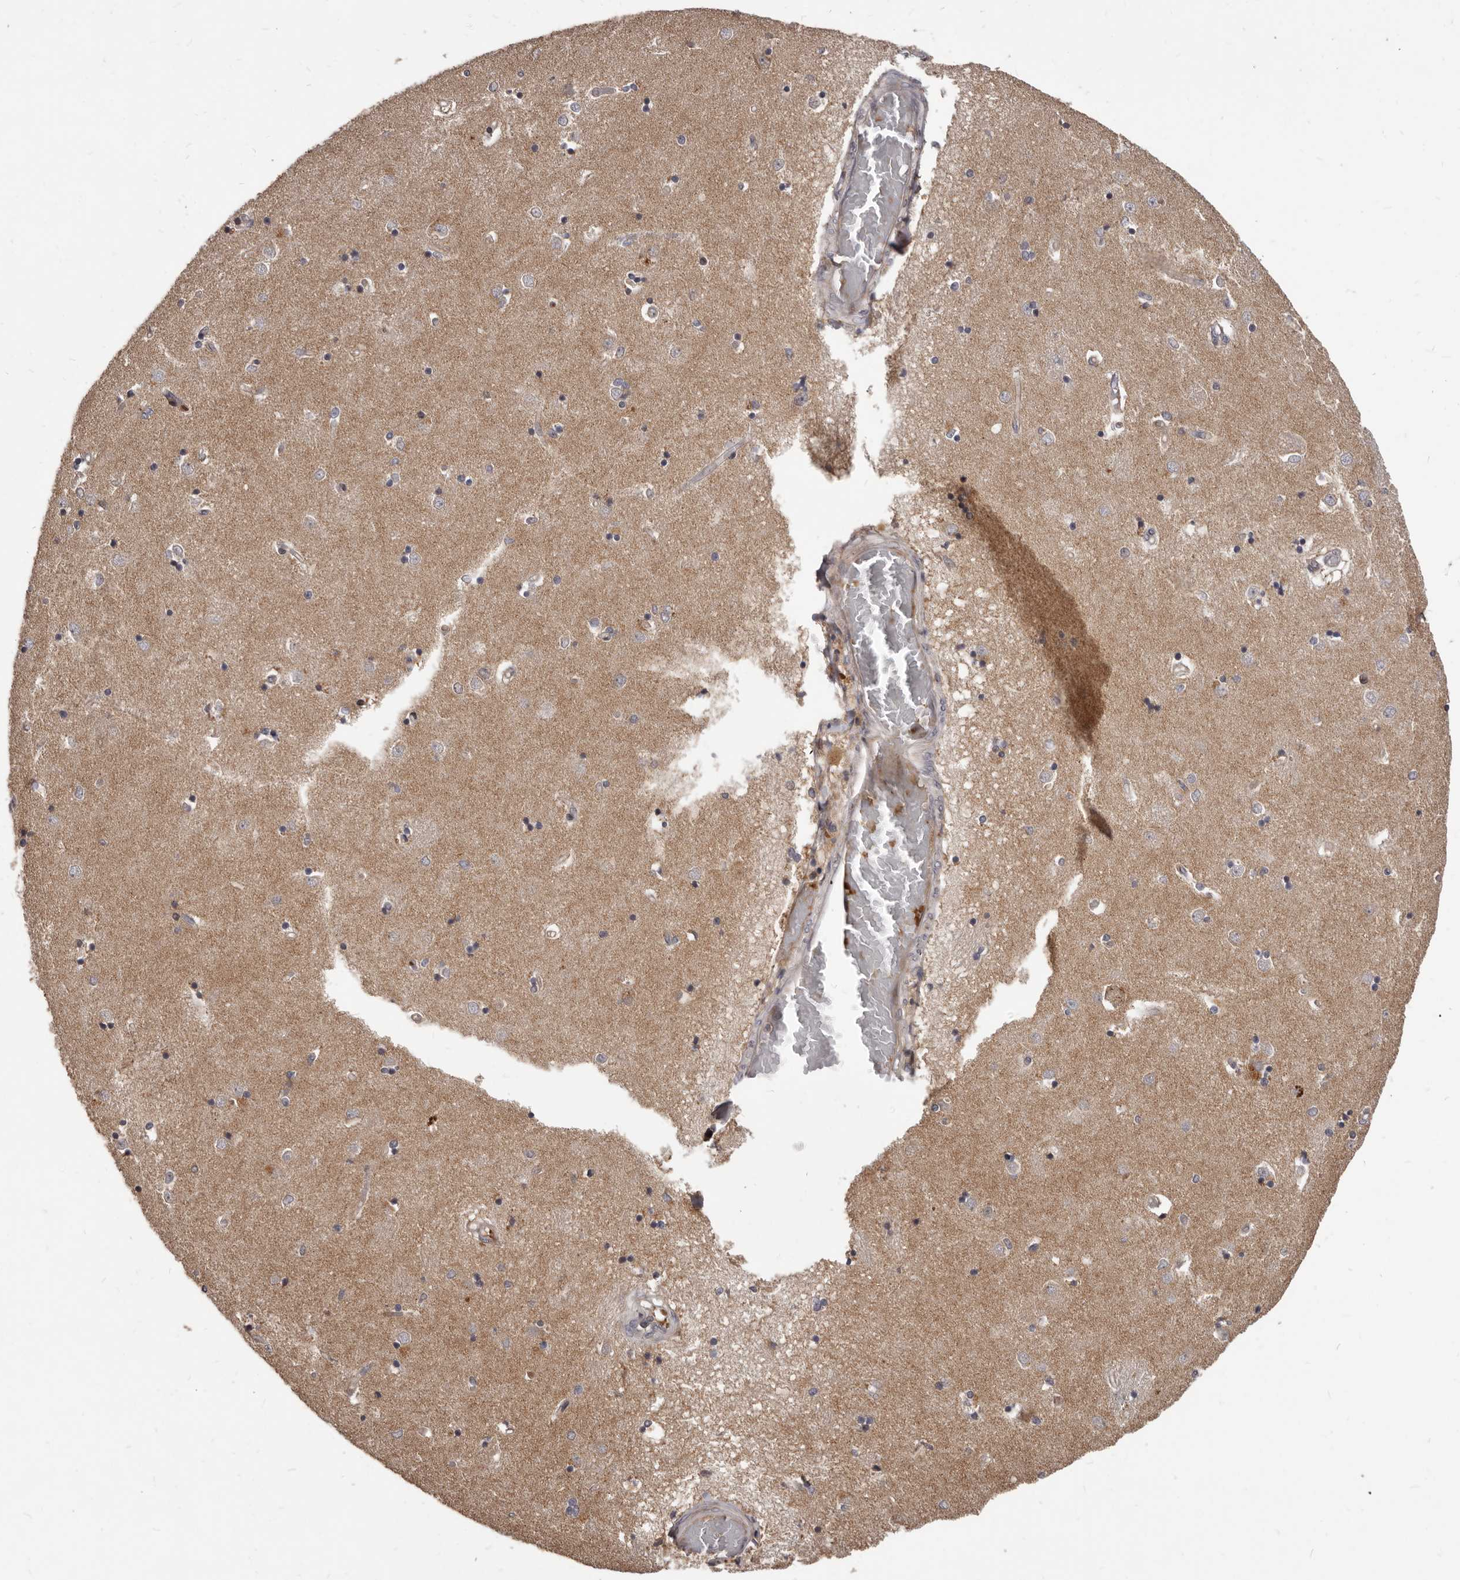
{"staining": {"intensity": "weak", "quantity": "<25%", "location": "cytoplasmic/membranous"}, "tissue": "caudate", "cell_type": "Glial cells", "image_type": "normal", "snomed": [{"axis": "morphology", "description": "Normal tissue, NOS"}, {"axis": "topography", "description": "Lateral ventricle wall"}], "caption": "IHC image of benign caudate: human caudate stained with DAB exhibits no significant protein staining in glial cells.", "gene": "GABPB2", "patient": {"sex": "male", "age": 45}}